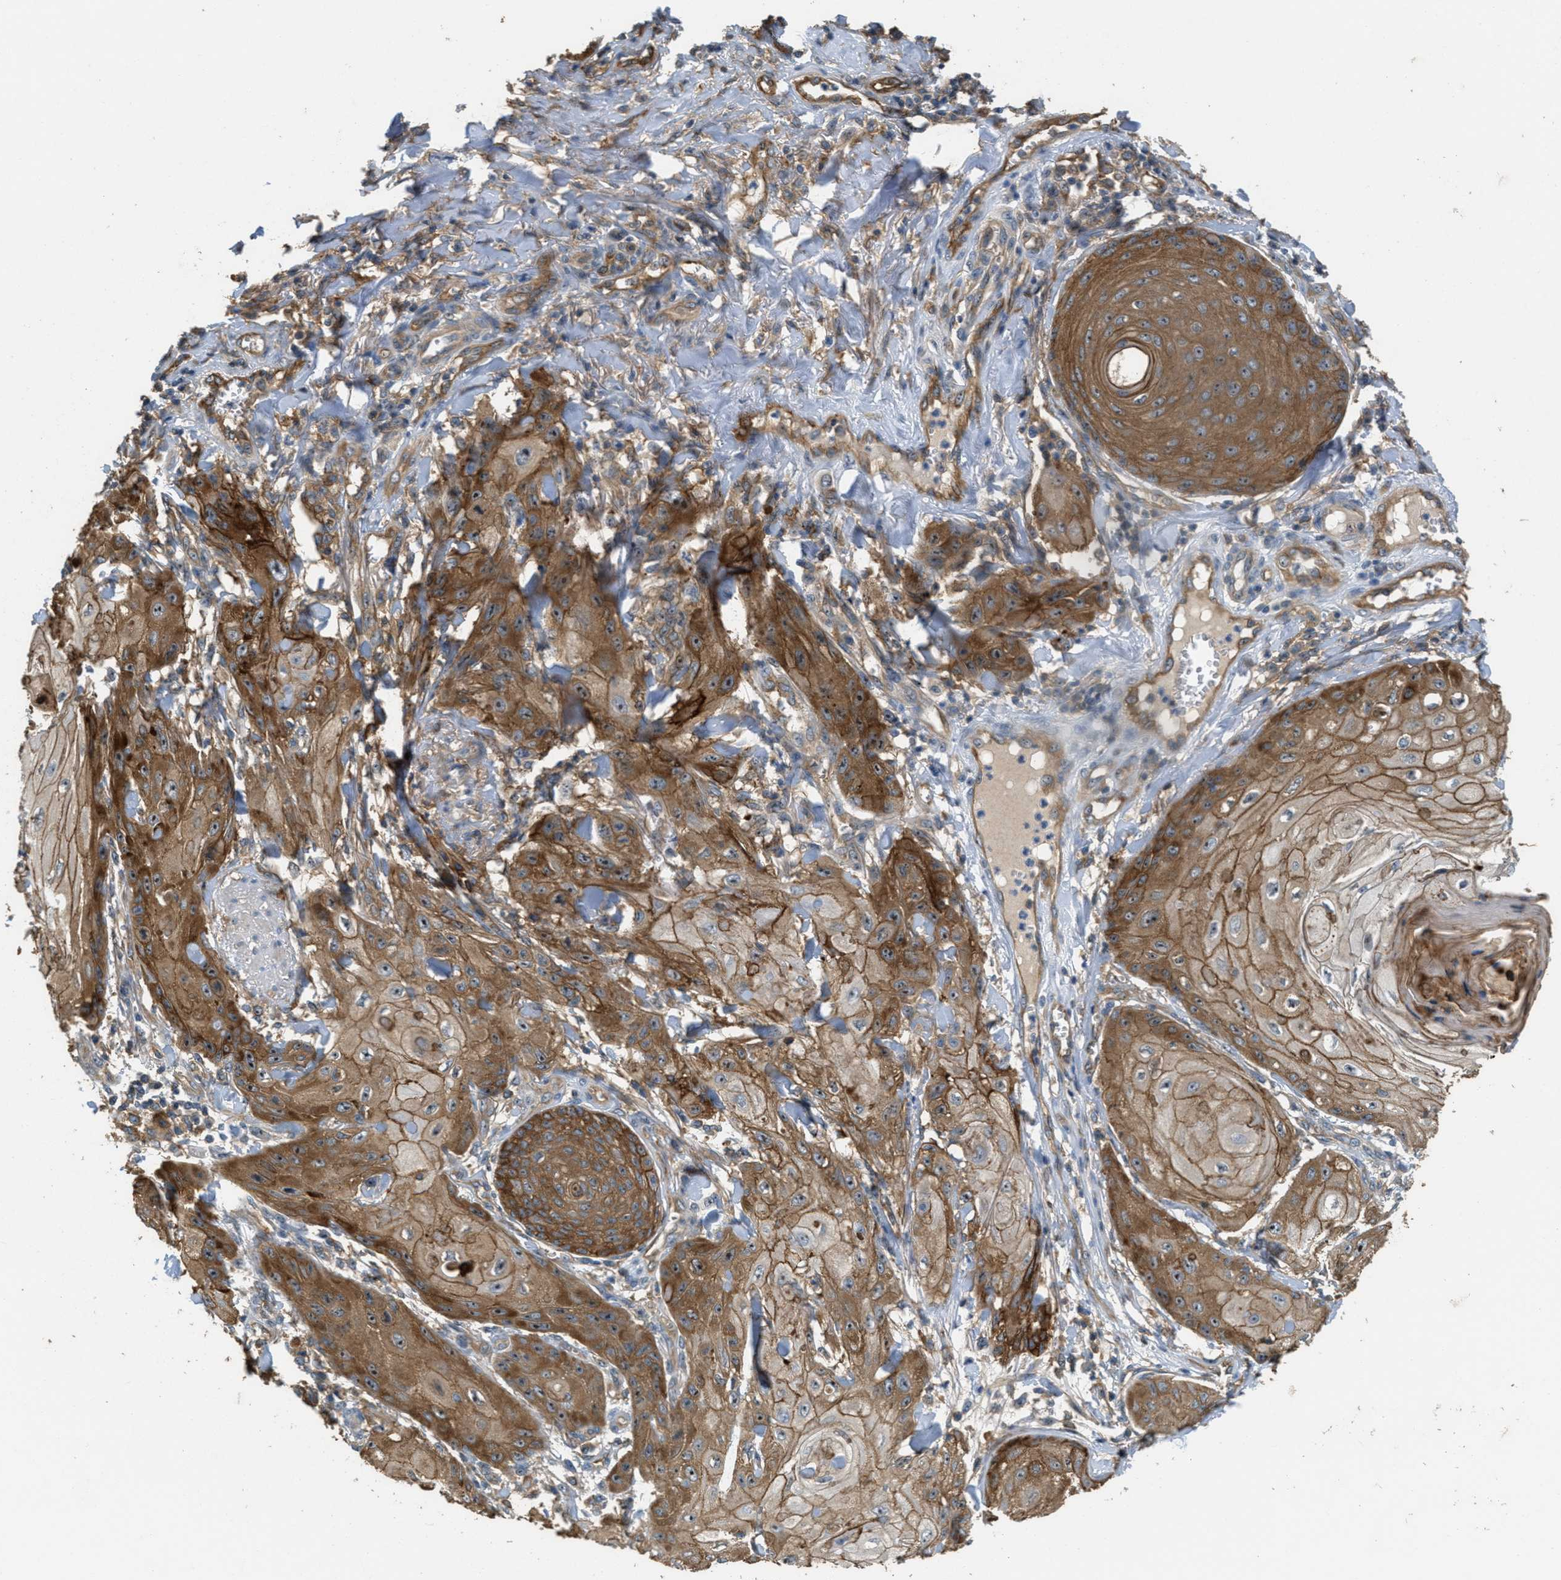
{"staining": {"intensity": "moderate", "quantity": ">75%", "location": "cytoplasmic/membranous,nuclear"}, "tissue": "skin cancer", "cell_type": "Tumor cells", "image_type": "cancer", "snomed": [{"axis": "morphology", "description": "Squamous cell carcinoma, NOS"}, {"axis": "topography", "description": "Skin"}], "caption": "Tumor cells display medium levels of moderate cytoplasmic/membranous and nuclear staining in about >75% of cells in skin cancer. (DAB (3,3'-diaminobenzidine) = brown stain, brightfield microscopy at high magnification).", "gene": "OSMR", "patient": {"sex": "male", "age": 74}}